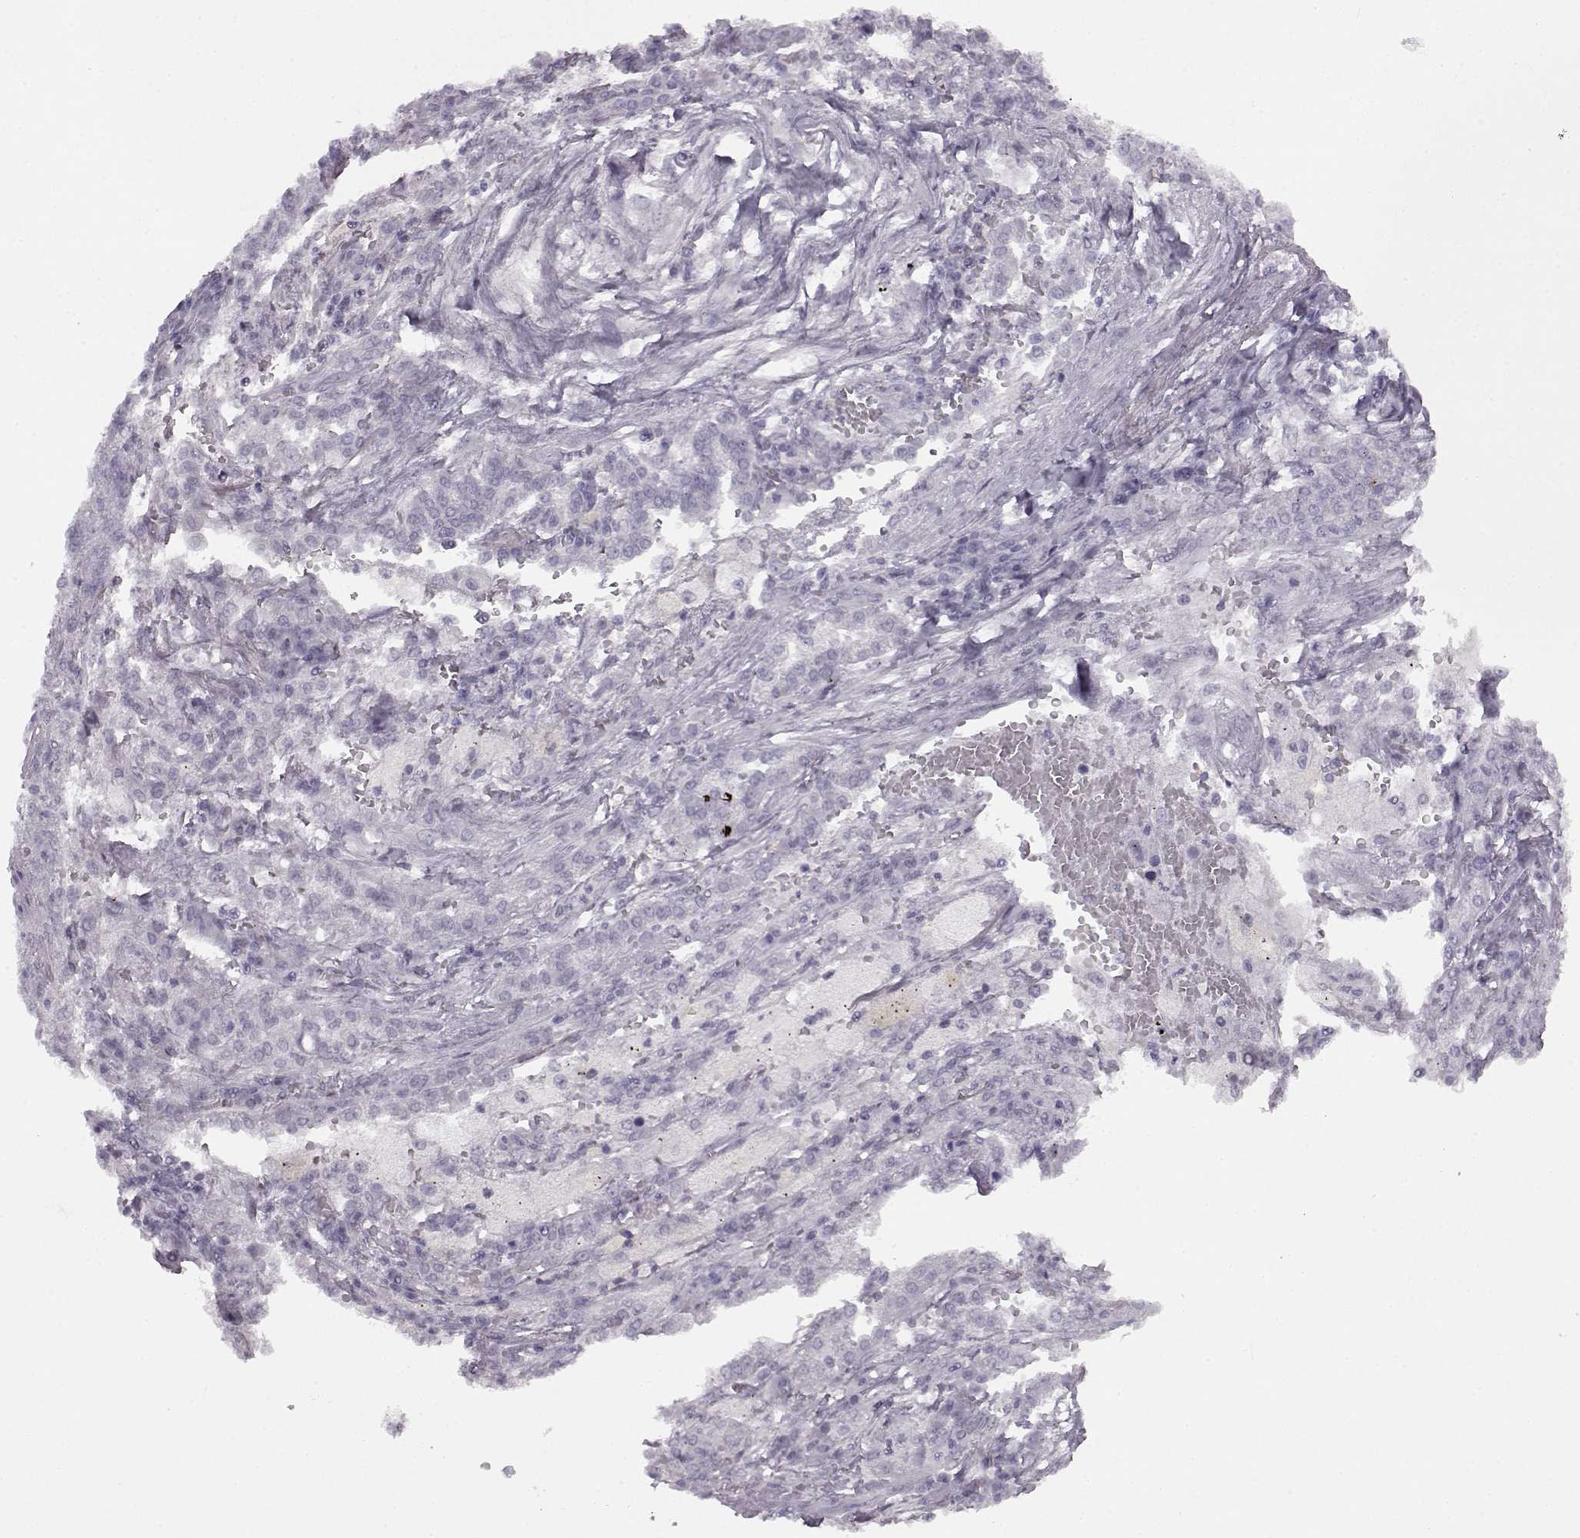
{"staining": {"intensity": "negative", "quantity": "none", "location": "none"}, "tissue": "lung cancer", "cell_type": "Tumor cells", "image_type": "cancer", "snomed": [{"axis": "morphology", "description": "Adenocarcinoma, NOS"}, {"axis": "topography", "description": "Lung"}], "caption": "Tumor cells show no significant protein expression in adenocarcinoma (lung).", "gene": "SEMG2", "patient": {"sex": "male", "age": 57}}